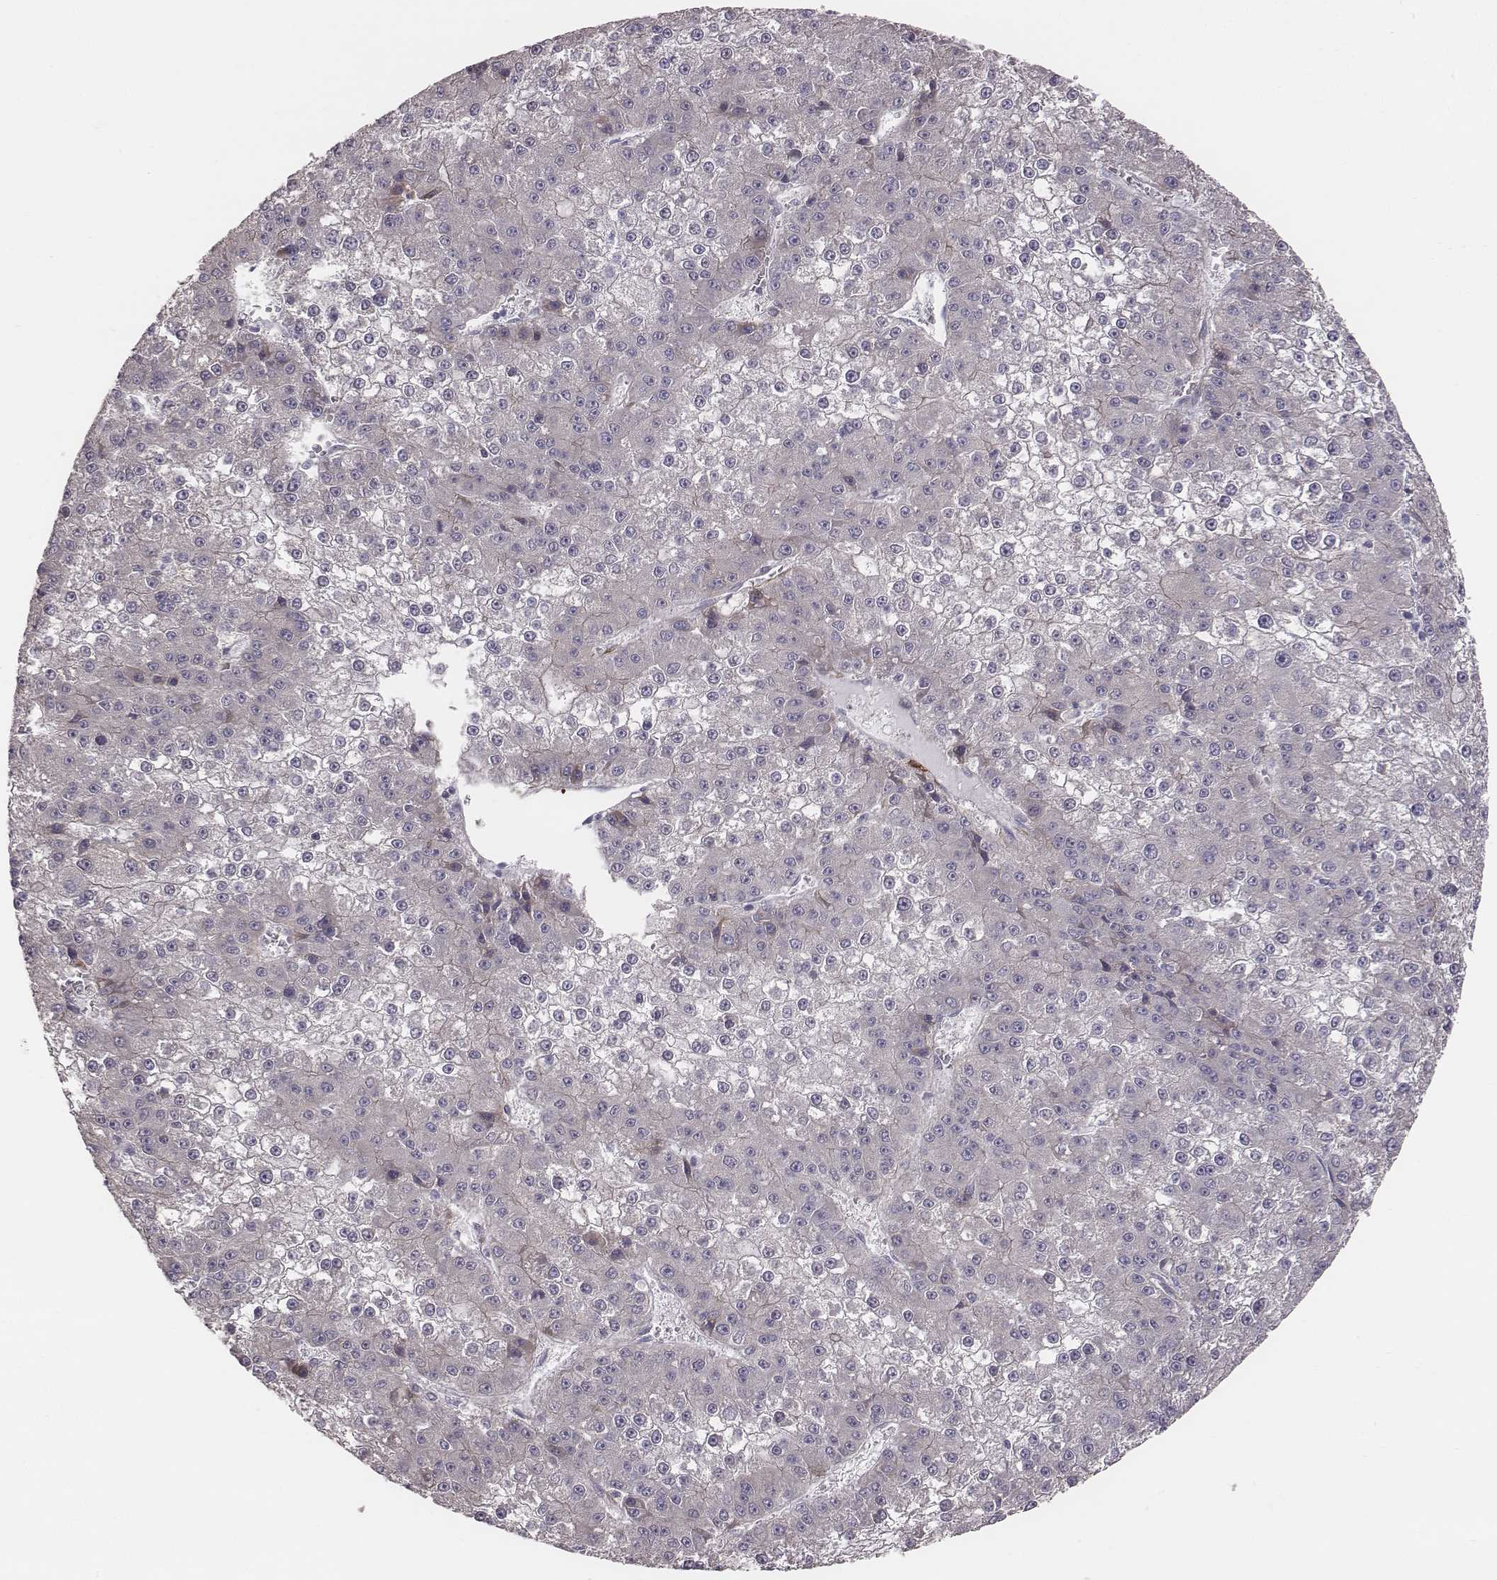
{"staining": {"intensity": "negative", "quantity": "none", "location": "none"}, "tissue": "liver cancer", "cell_type": "Tumor cells", "image_type": "cancer", "snomed": [{"axis": "morphology", "description": "Carcinoma, Hepatocellular, NOS"}, {"axis": "topography", "description": "Liver"}], "caption": "High magnification brightfield microscopy of liver cancer stained with DAB (3,3'-diaminobenzidine) (brown) and counterstained with hematoxylin (blue): tumor cells show no significant expression.", "gene": "PRKCZ", "patient": {"sex": "female", "age": 73}}